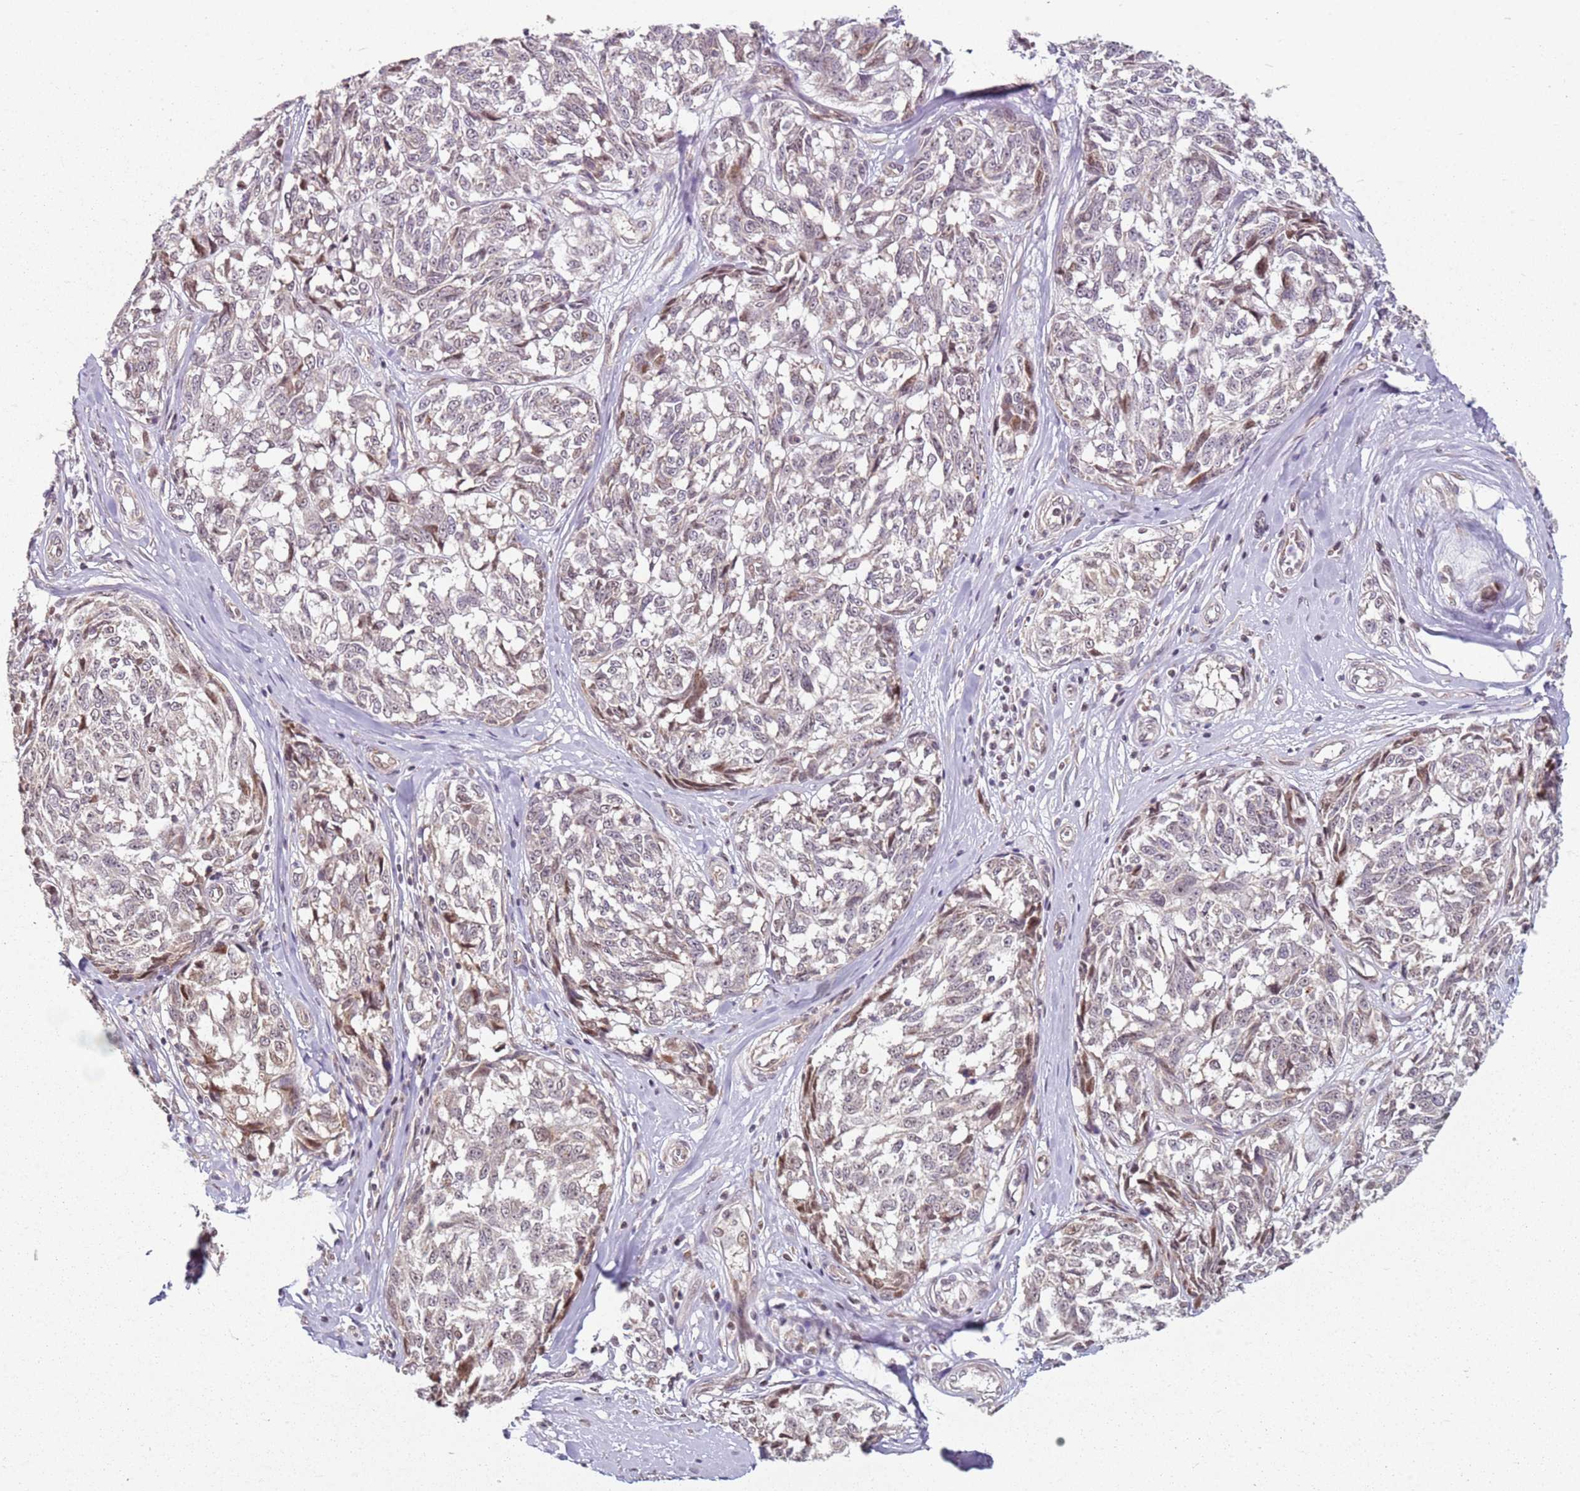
{"staining": {"intensity": "moderate", "quantity": "<25%", "location": "nuclear"}, "tissue": "melanoma", "cell_type": "Tumor cells", "image_type": "cancer", "snomed": [{"axis": "morphology", "description": "Normal tissue, NOS"}, {"axis": "morphology", "description": "Malignant melanoma, NOS"}, {"axis": "topography", "description": "Skin"}], "caption": "Melanoma tissue exhibits moderate nuclear positivity in approximately <25% of tumor cells (Brightfield microscopy of DAB IHC at high magnification).", "gene": "CHURC1", "patient": {"sex": "female", "age": 64}}